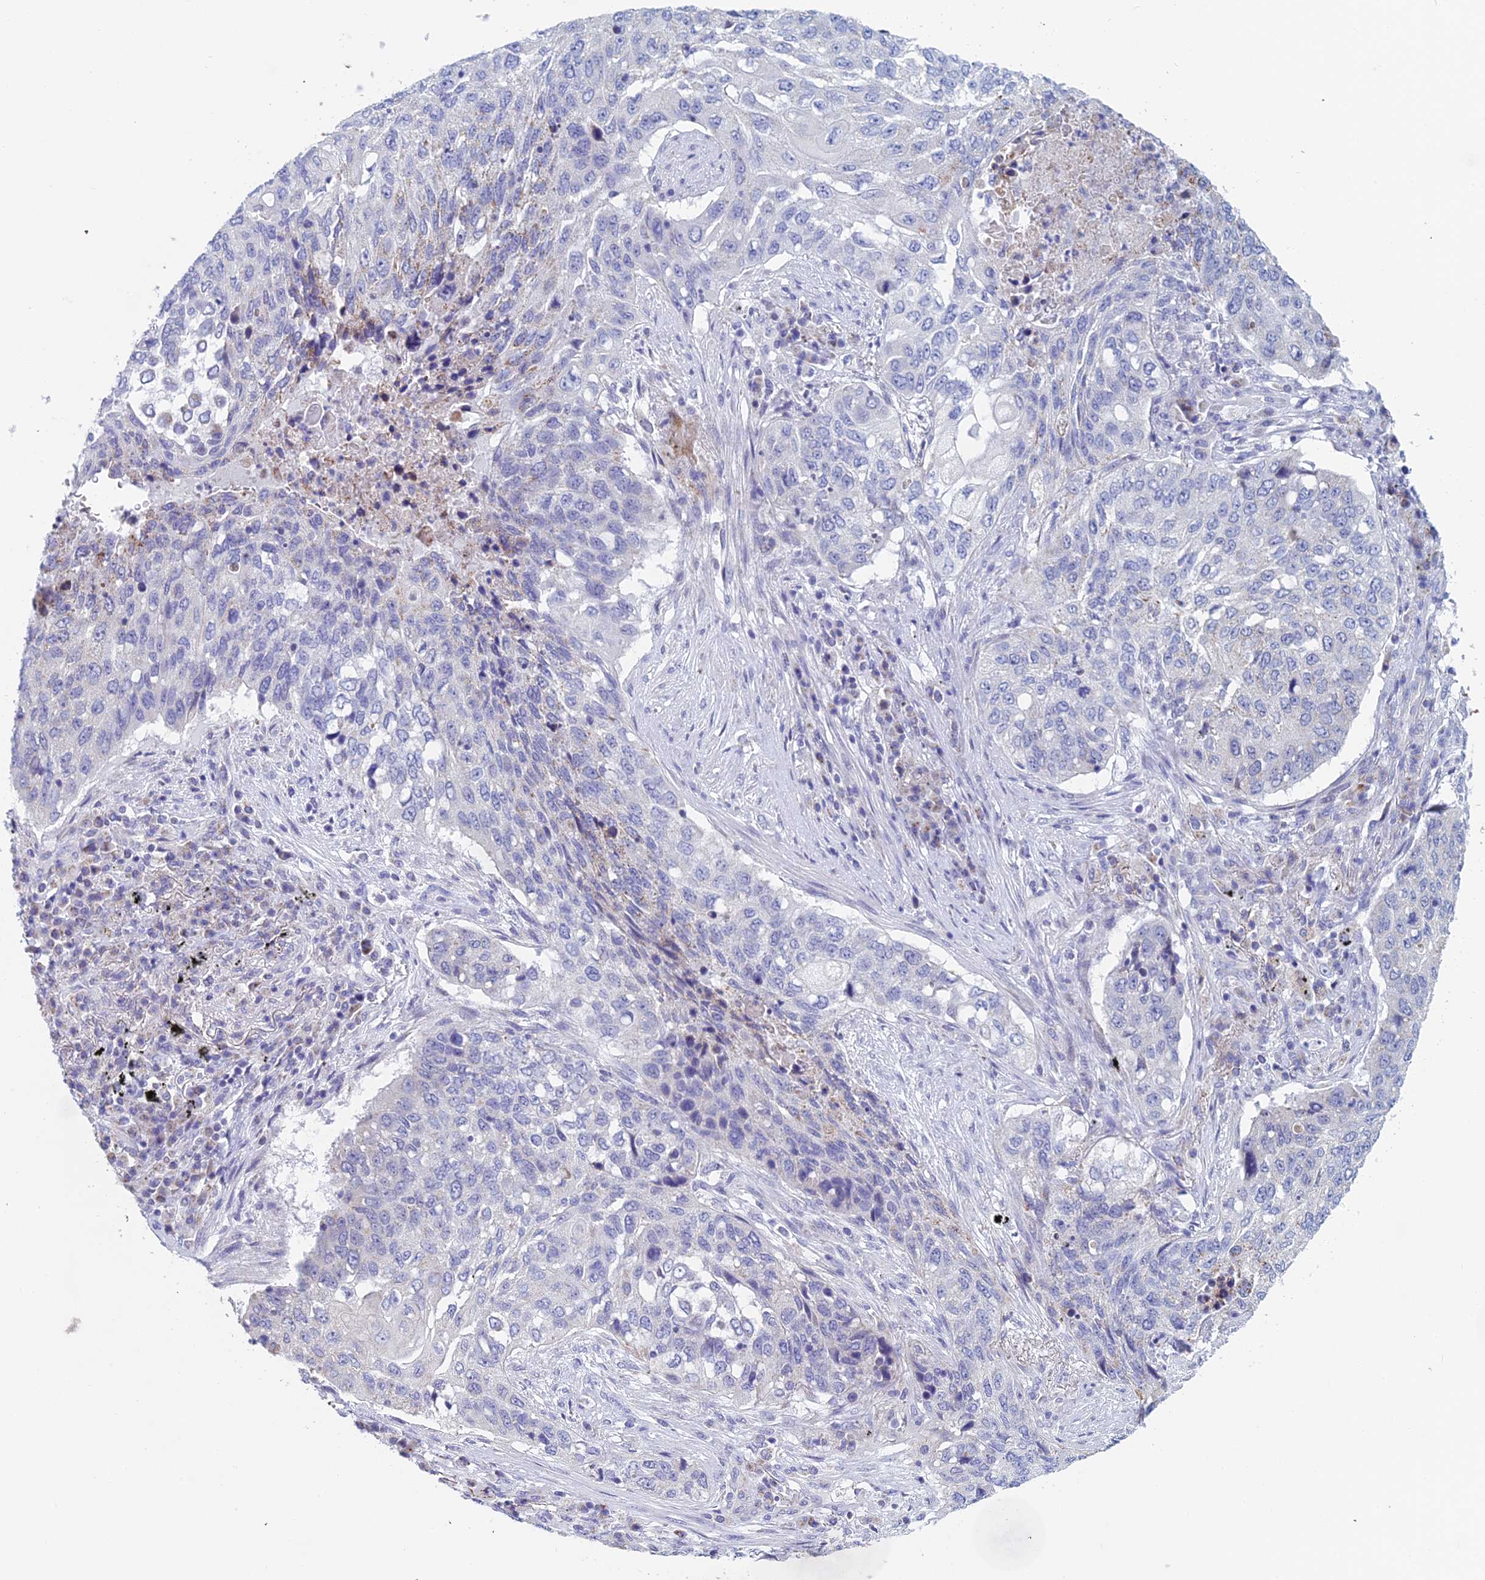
{"staining": {"intensity": "negative", "quantity": "none", "location": "none"}, "tissue": "lung cancer", "cell_type": "Tumor cells", "image_type": "cancer", "snomed": [{"axis": "morphology", "description": "Squamous cell carcinoma, NOS"}, {"axis": "topography", "description": "Lung"}], "caption": "DAB immunohistochemical staining of squamous cell carcinoma (lung) demonstrates no significant staining in tumor cells.", "gene": "ACSM1", "patient": {"sex": "female", "age": 63}}